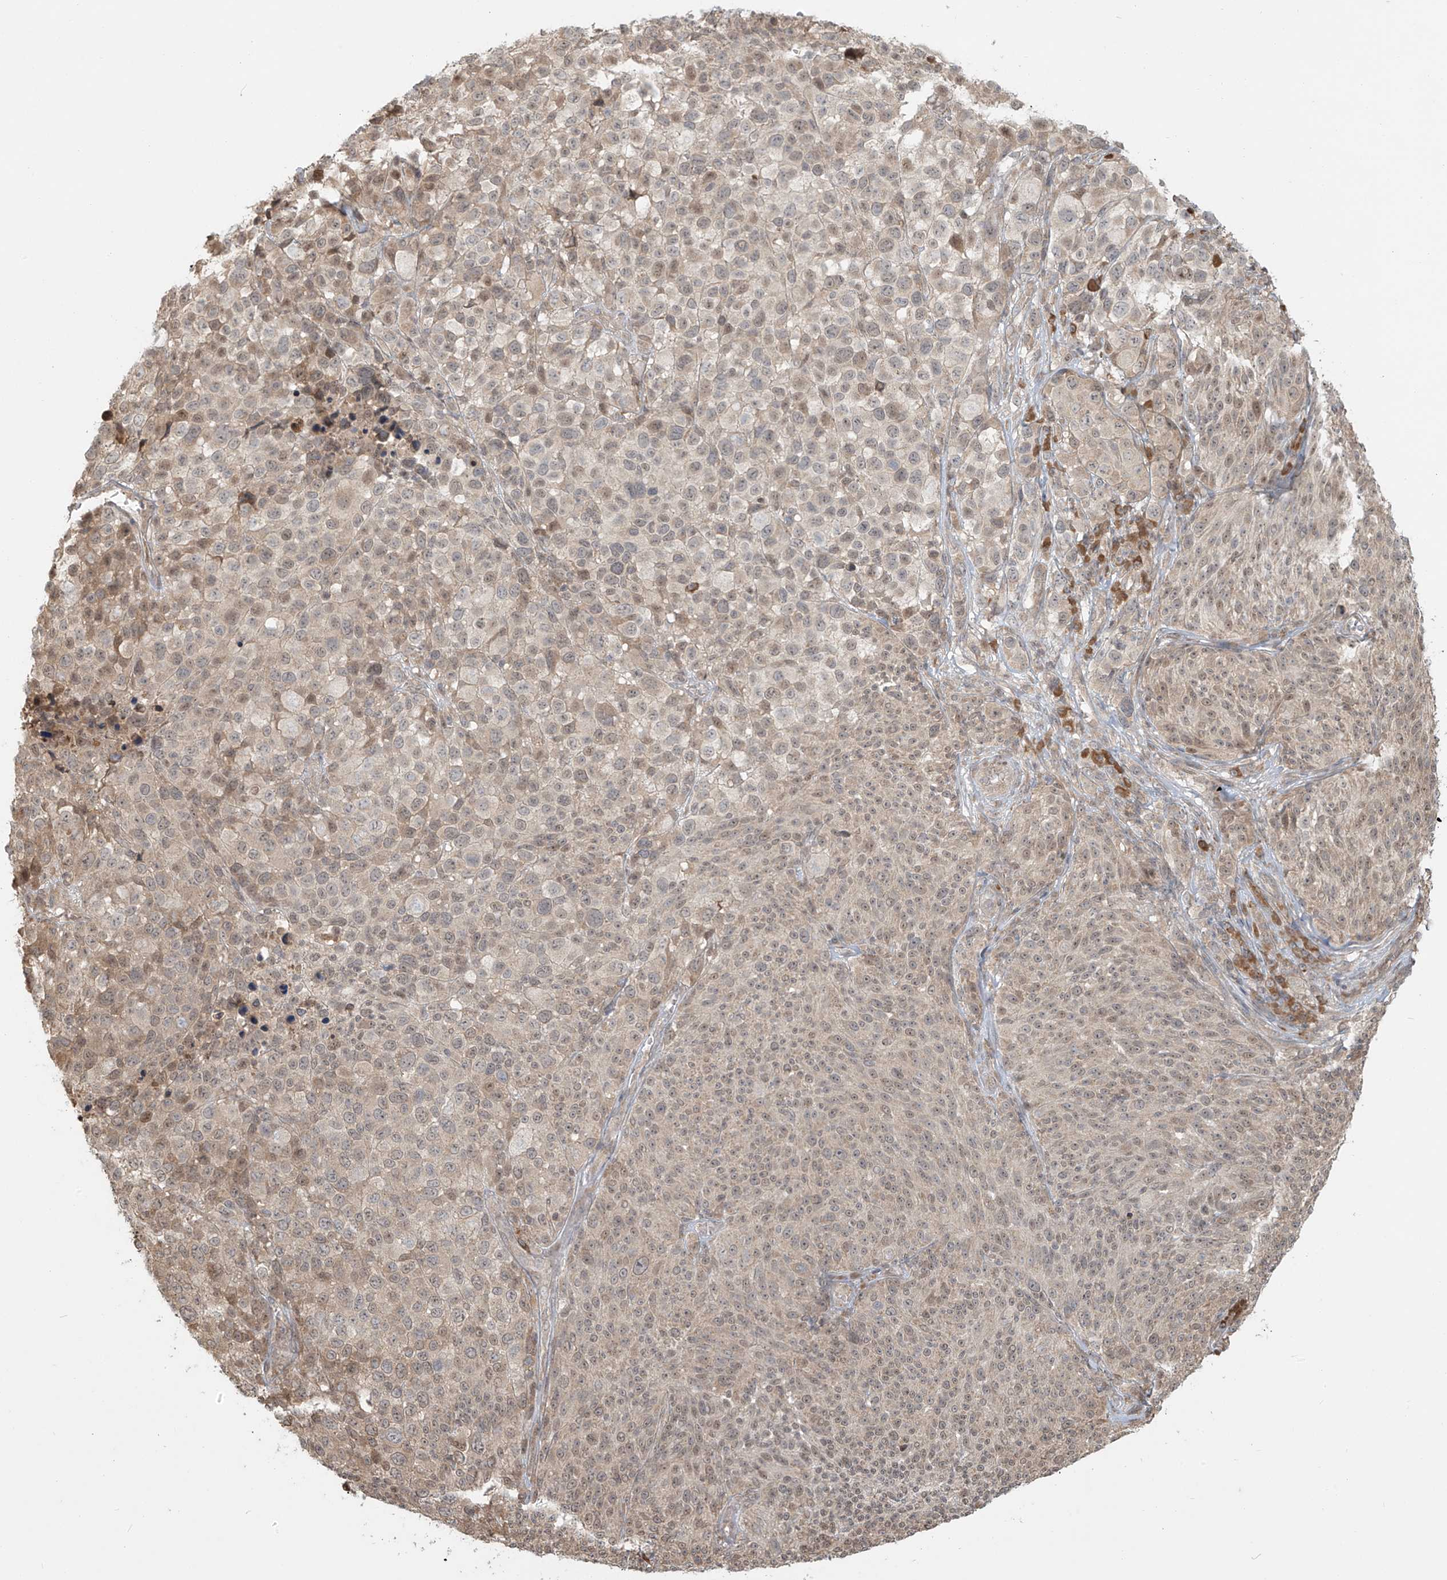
{"staining": {"intensity": "weak", "quantity": "25%-75%", "location": "nuclear"}, "tissue": "melanoma", "cell_type": "Tumor cells", "image_type": "cancer", "snomed": [{"axis": "morphology", "description": "Malignant melanoma, NOS"}, {"axis": "topography", "description": "Skin of trunk"}], "caption": "Immunohistochemical staining of melanoma reveals low levels of weak nuclear protein positivity in about 25%-75% of tumor cells.", "gene": "PLEKHM3", "patient": {"sex": "male", "age": 71}}